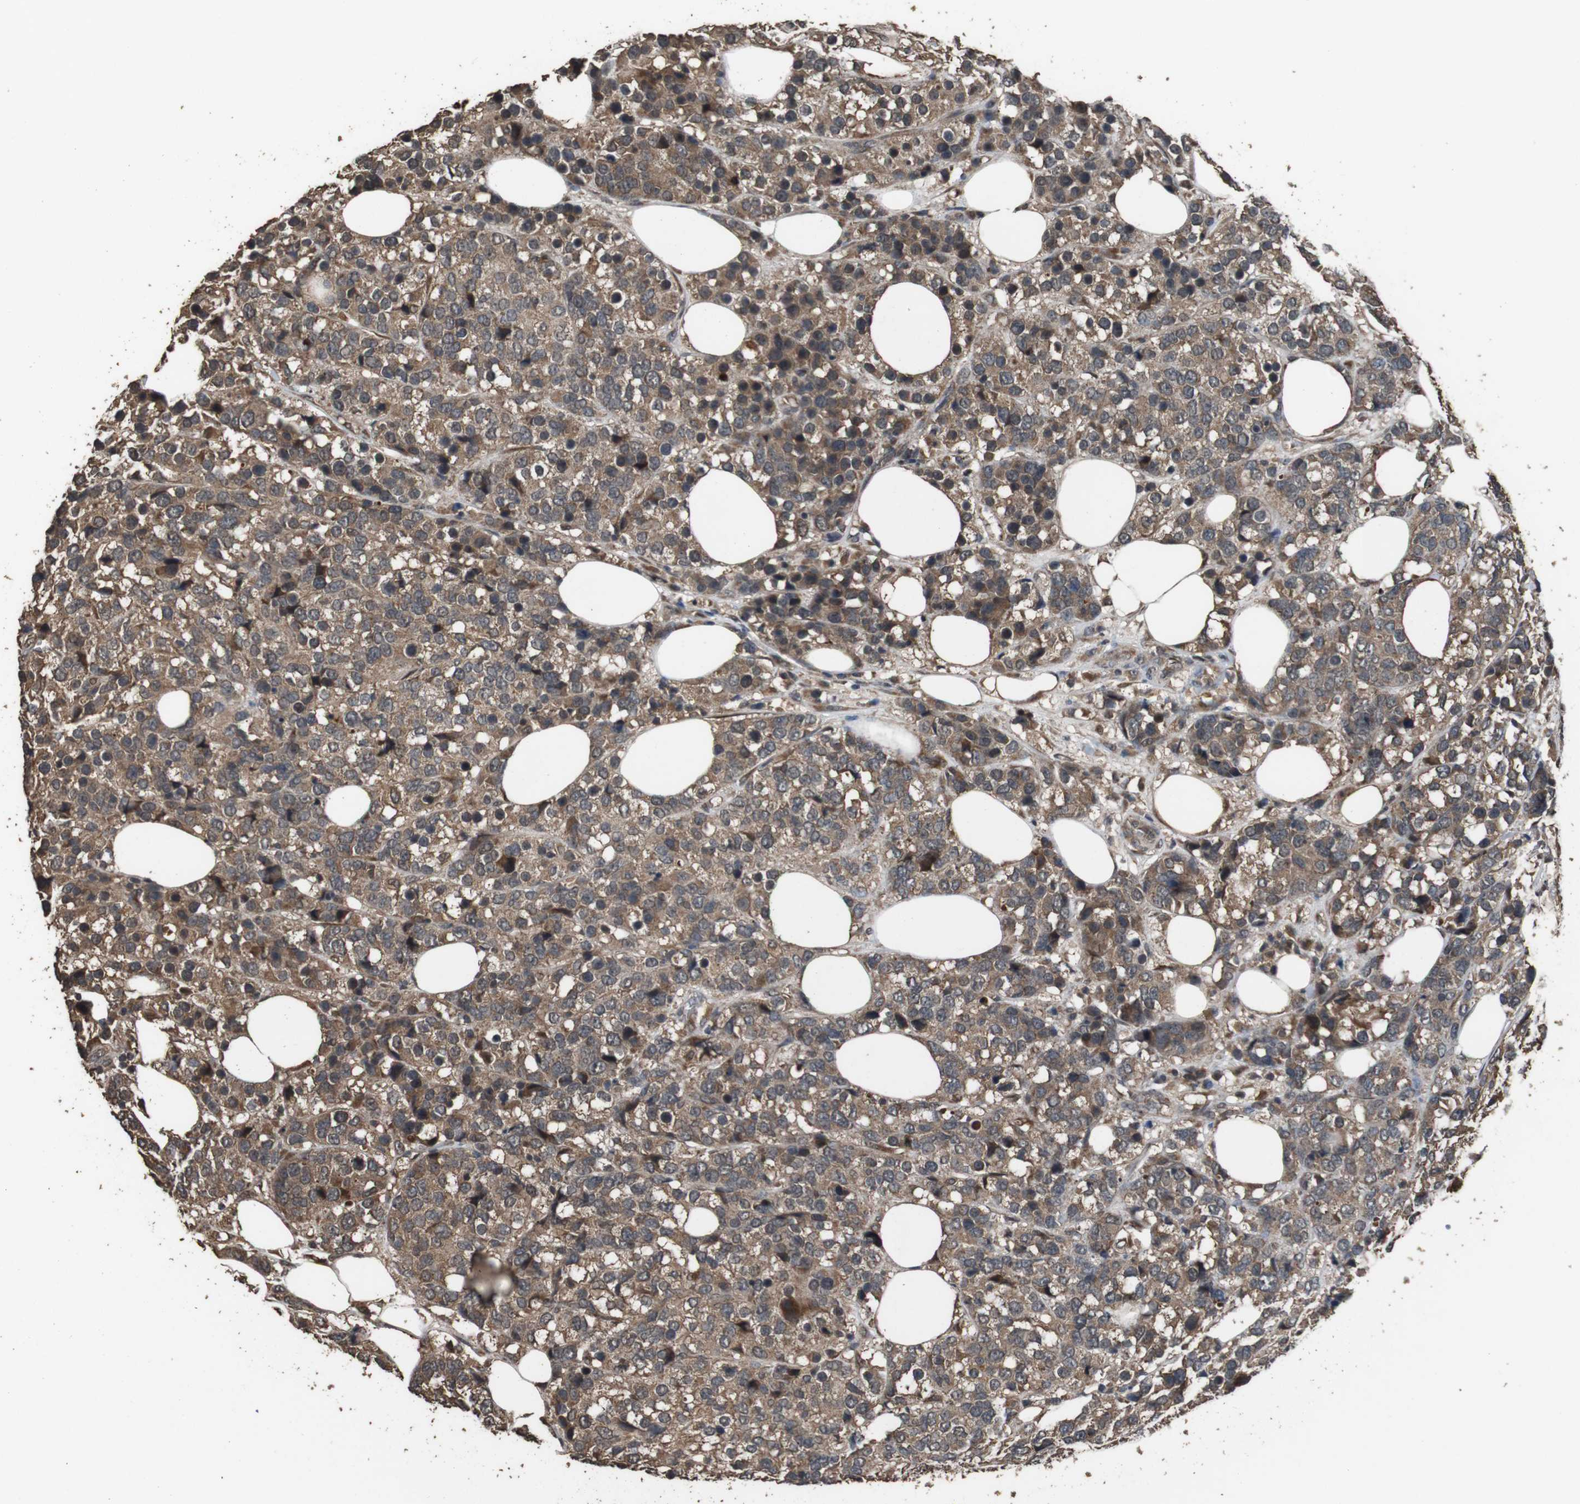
{"staining": {"intensity": "moderate", "quantity": ">75%", "location": "cytoplasmic/membranous"}, "tissue": "breast cancer", "cell_type": "Tumor cells", "image_type": "cancer", "snomed": [{"axis": "morphology", "description": "Lobular carcinoma"}, {"axis": "topography", "description": "Breast"}], "caption": "Immunohistochemical staining of breast cancer (lobular carcinoma) reveals moderate cytoplasmic/membranous protein expression in approximately >75% of tumor cells.", "gene": "RRAS2", "patient": {"sex": "female", "age": 59}}